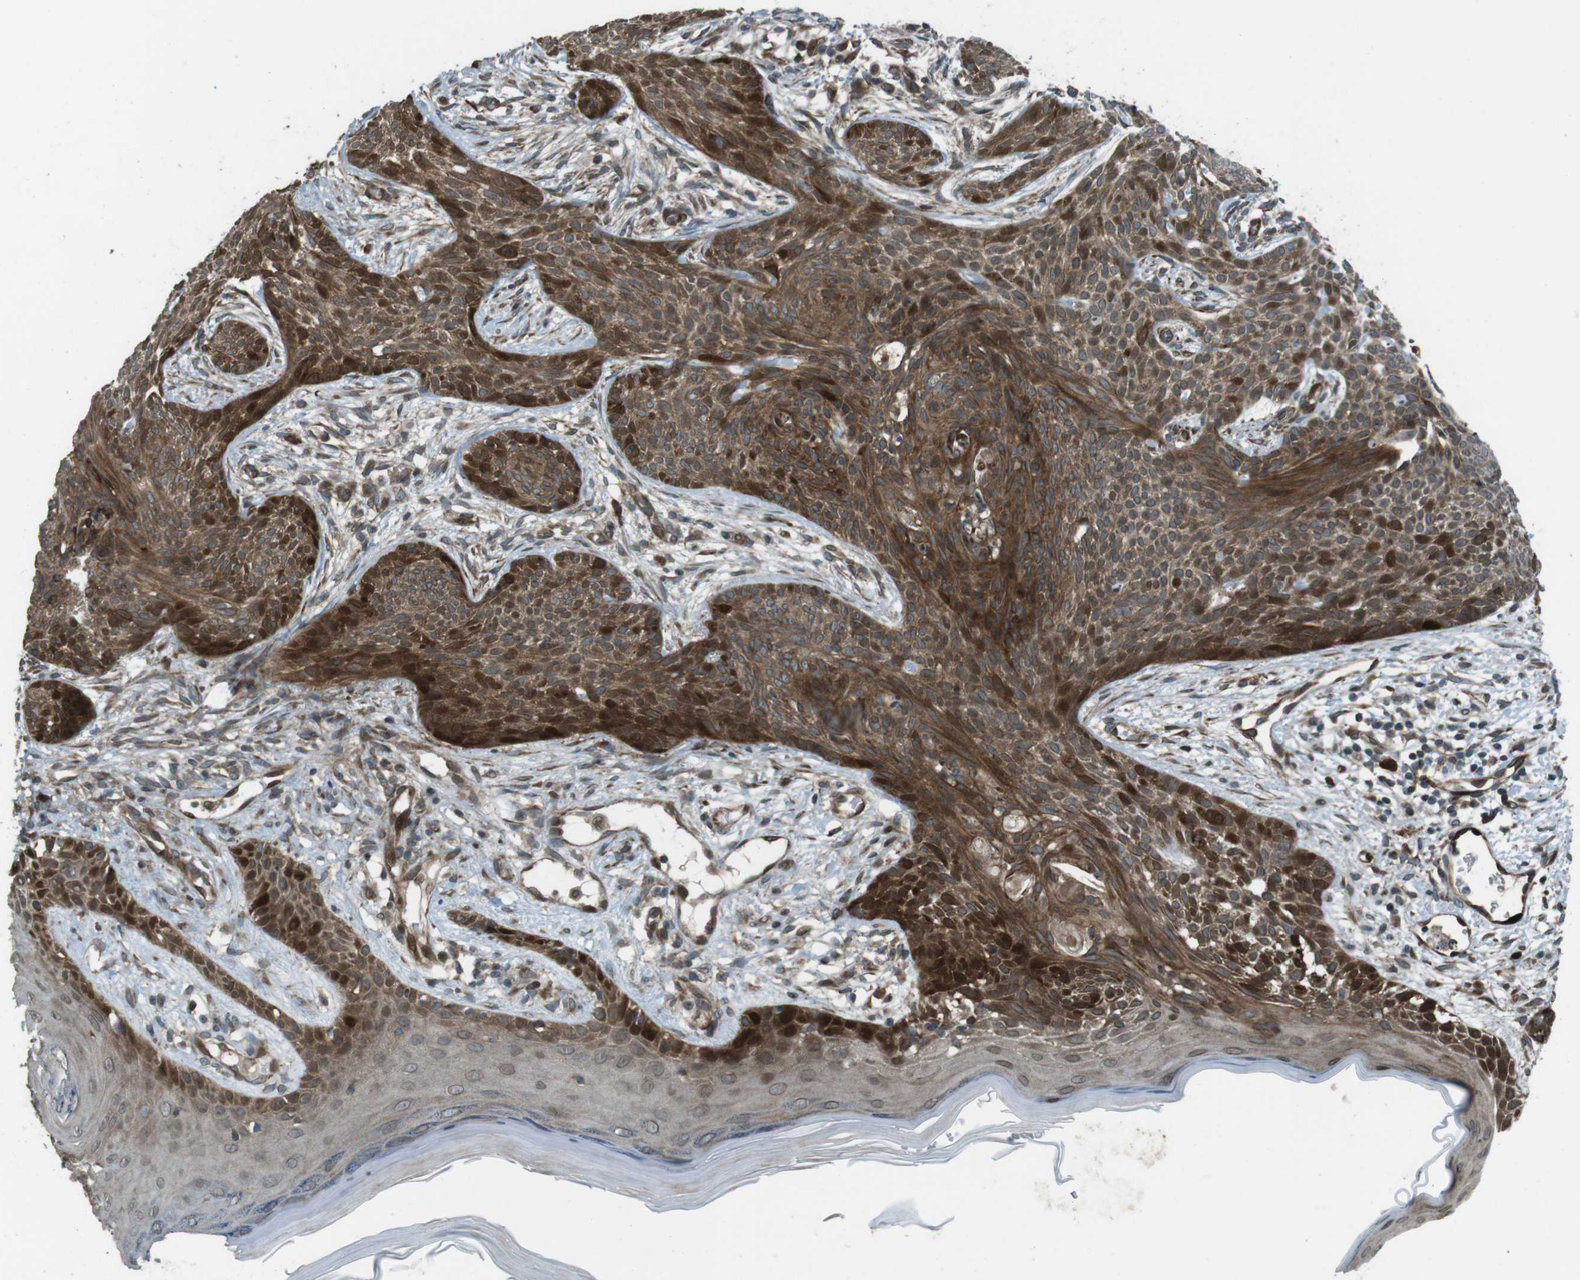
{"staining": {"intensity": "moderate", "quantity": ">75%", "location": "cytoplasmic/membranous"}, "tissue": "skin cancer", "cell_type": "Tumor cells", "image_type": "cancer", "snomed": [{"axis": "morphology", "description": "Basal cell carcinoma"}, {"axis": "topography", "description": "Skin"}], "caption": "This photomicrograph displays skin cancer (basal cell carcinoma) stained with immunohistochemistry (IHC) to label a protein in brown. The cytoplasmic/membranous of tumor cells show moderate positivity for the protein. Nuclei are counter-stained blue.", "gene": "ZNF330", "patient": {"sex": "female", "age": 59}}